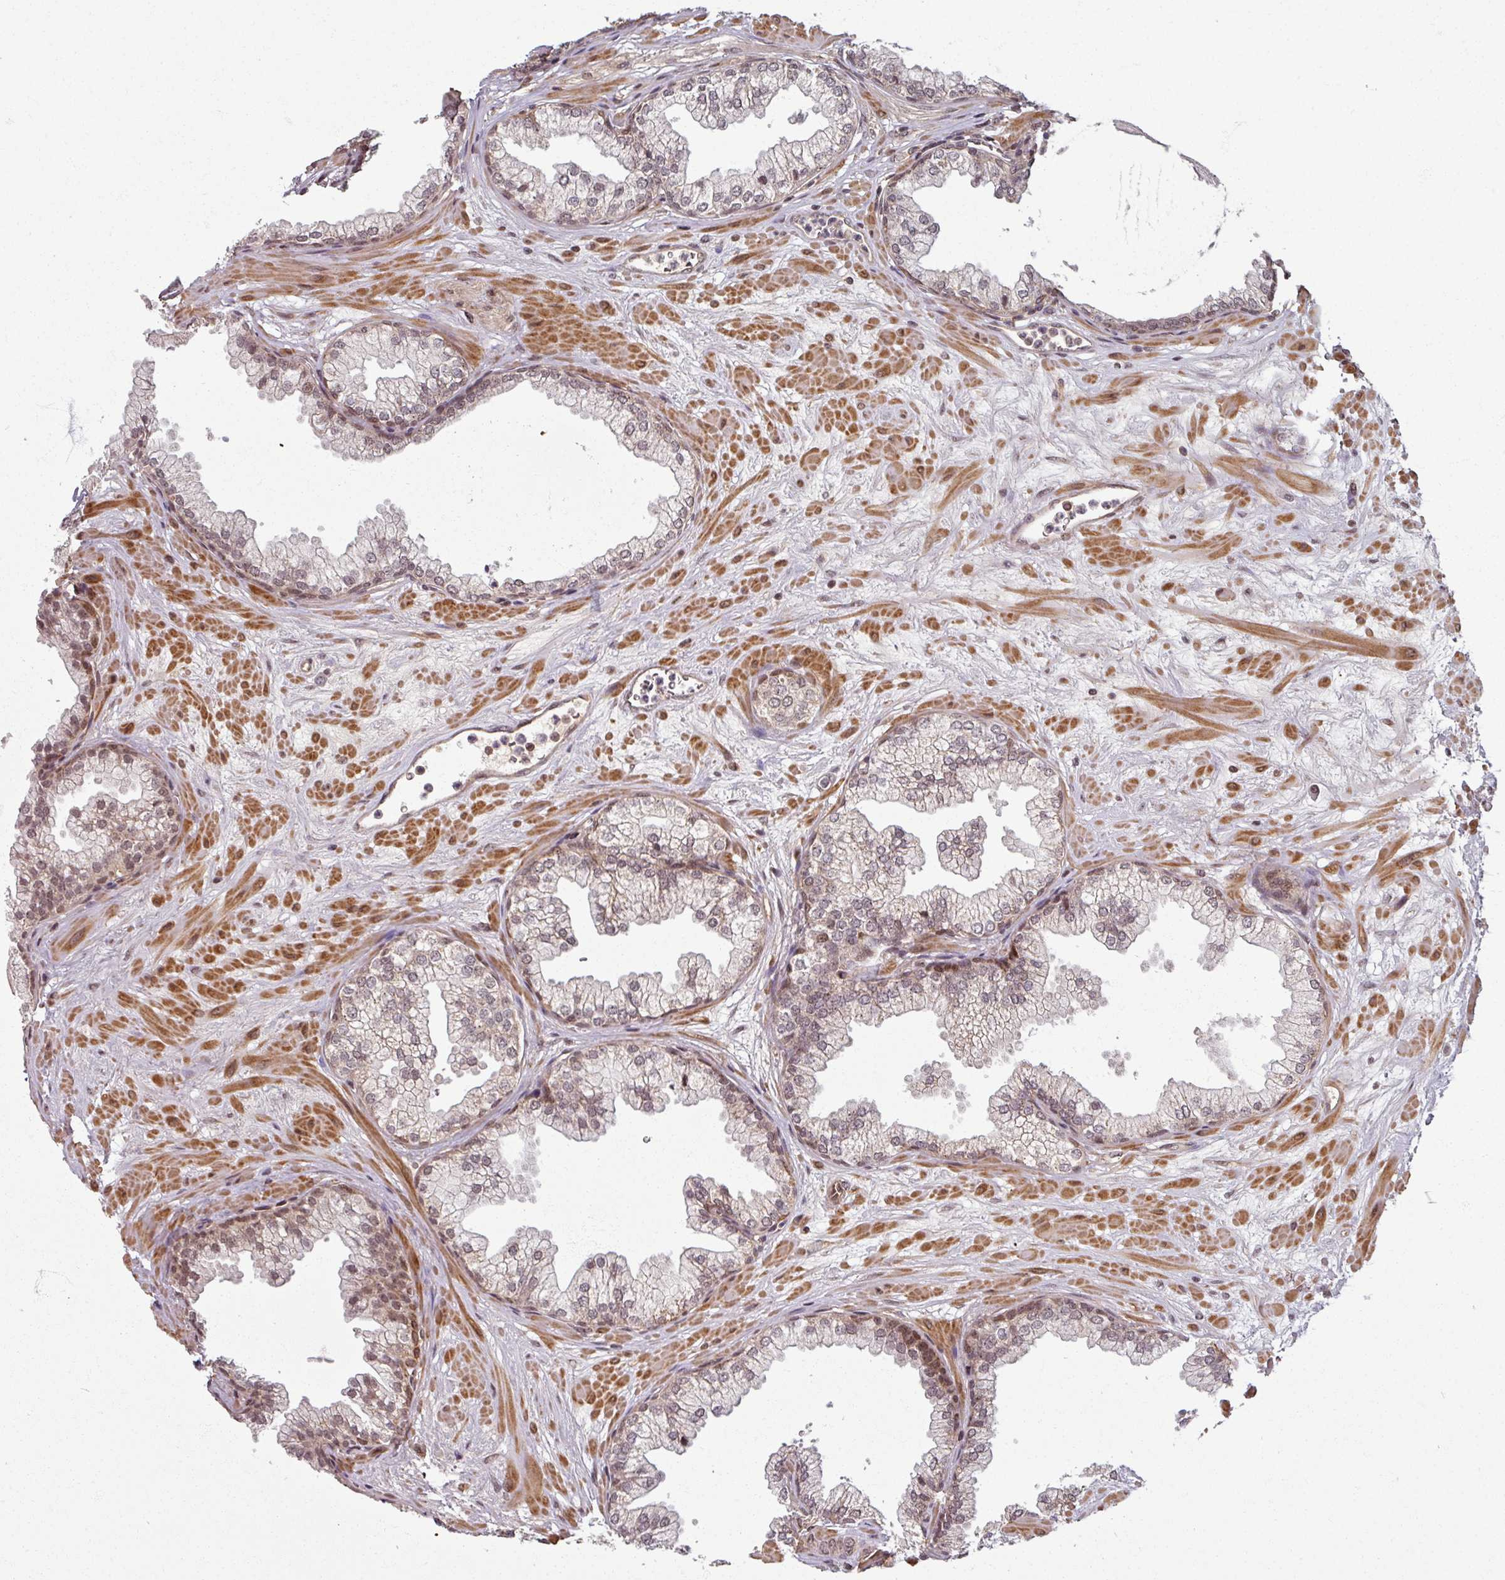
{"staining": {"intensity": "moderate", "quantity": "<25%", "location": "nuclear"}, "tissue": "prostate", "cell_type": "Glandular cells", "image_type": "normal", "snomed": [{"axis": "morphology", "description": "Normal tissue, NOS"}, {"axis": "topography", "description": "Prostate"}, {"axis": "topography", "description": "Peripheral nerve tissue"}], "caption": "Moderate nuclear protein expression is identified in about <25% of glandular cells in prostate. The protein of interest is shown in brown color, while the nuclei are stained blue.", "gene": "SWI5", "patient": {"sex": "male", "age": 61}}